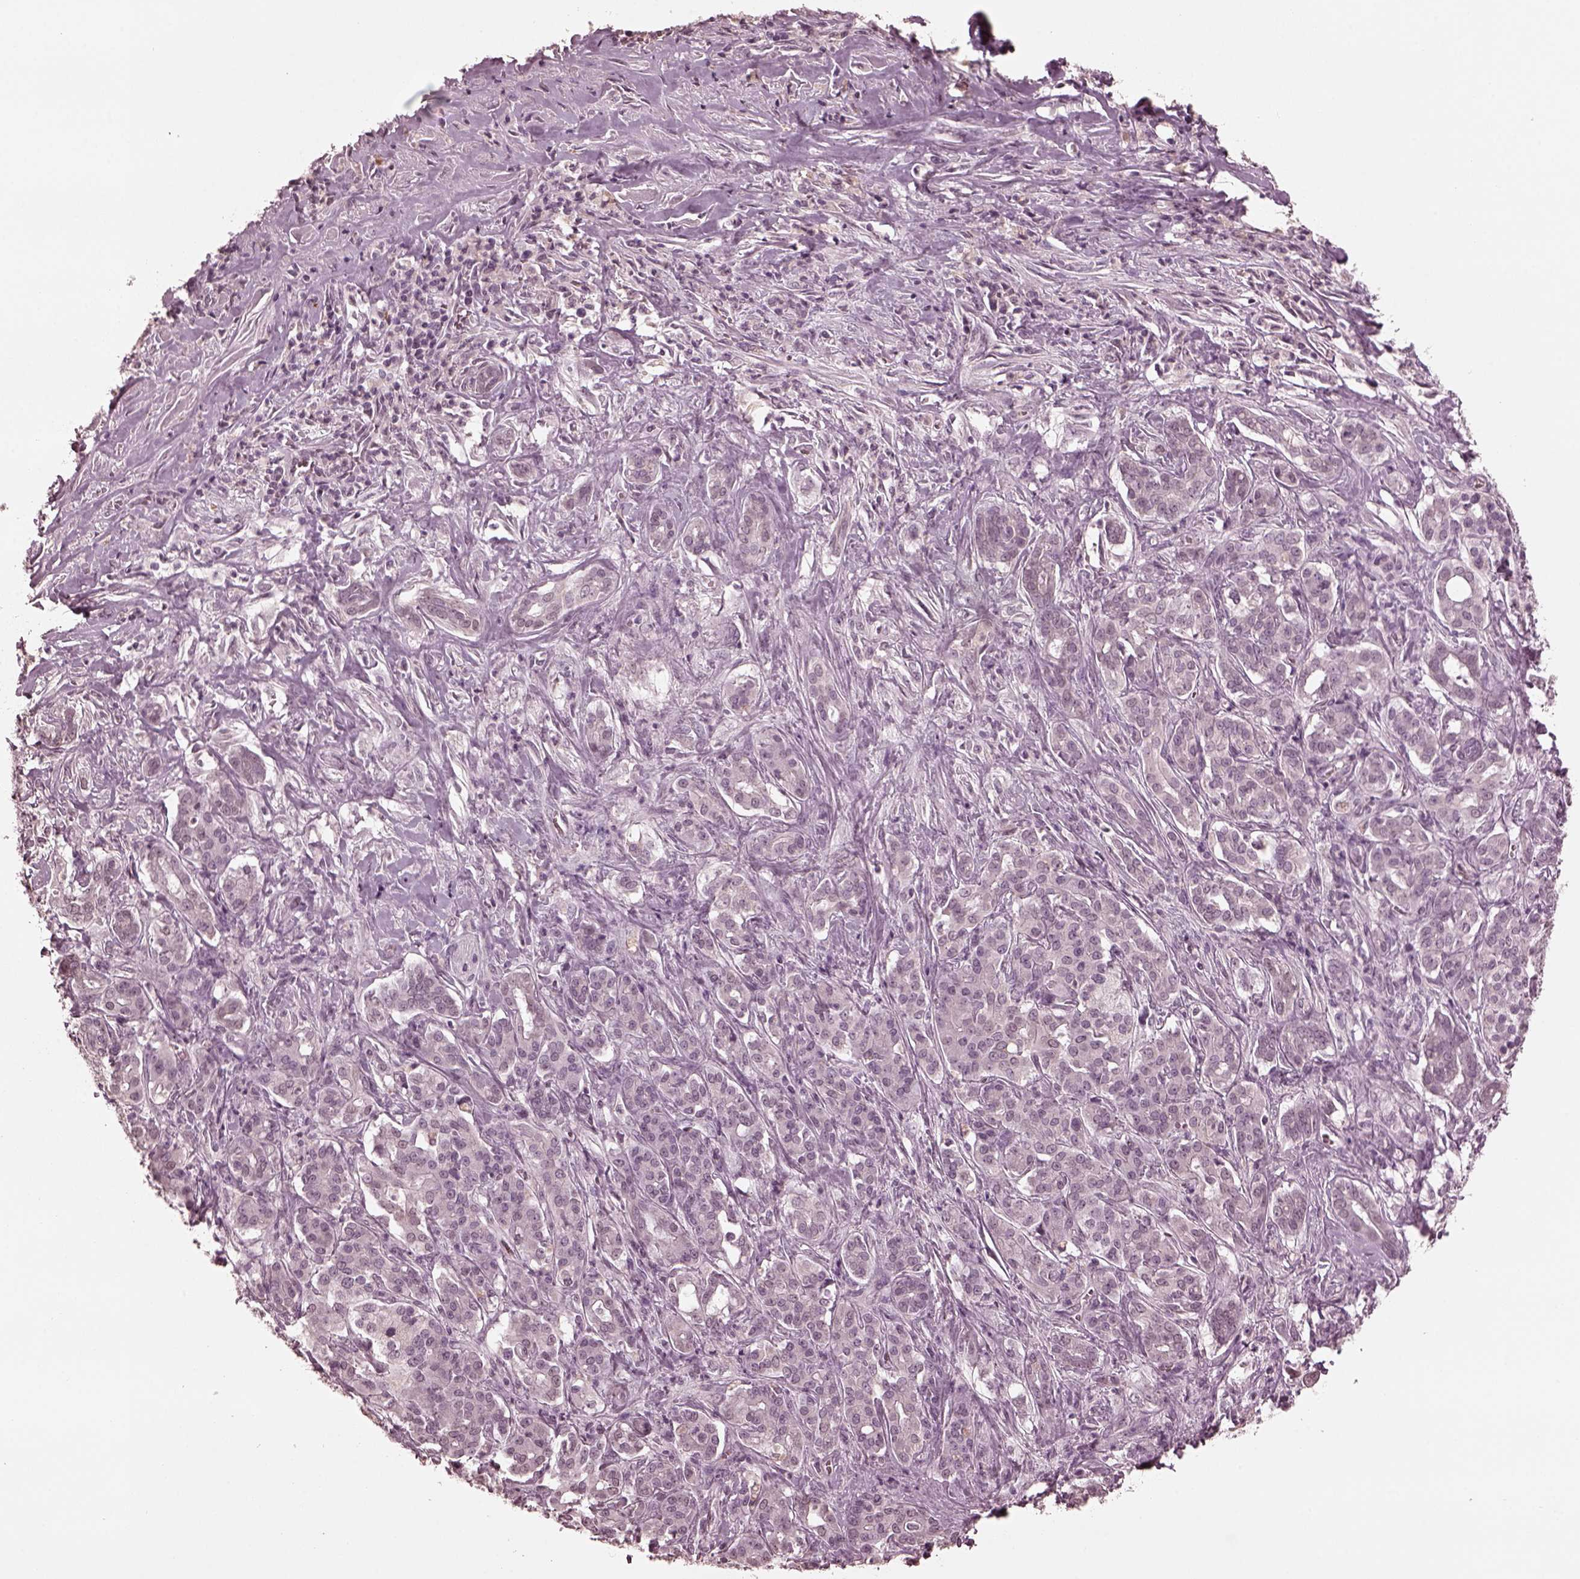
{"staining": {"intensity": "negative", "quantity": "none", "location": "none"}, "tissue": "pancreatic cancer", "cell_type": "Tumor cells", "image_type": "cancer", "snomed": [{"axis": "morphology", "description": "Normal tissue, NOS"}, {"axis": "morphology", "description": "Inflammation, NOS"}, {"axis": "morphology", "description": "Adenocarcinoma, NOS"}, {"axis": "topography", "description": "Pancreas"}], "caption": "An image of adenocarcinoma (pancreatic) stained for a protein demonstrates no brown staining in tumor cells. (IHC, brightfield microscopy, high magnification).", "gene": "KRT79", "patient": {"sex": "male", "age": 57}}